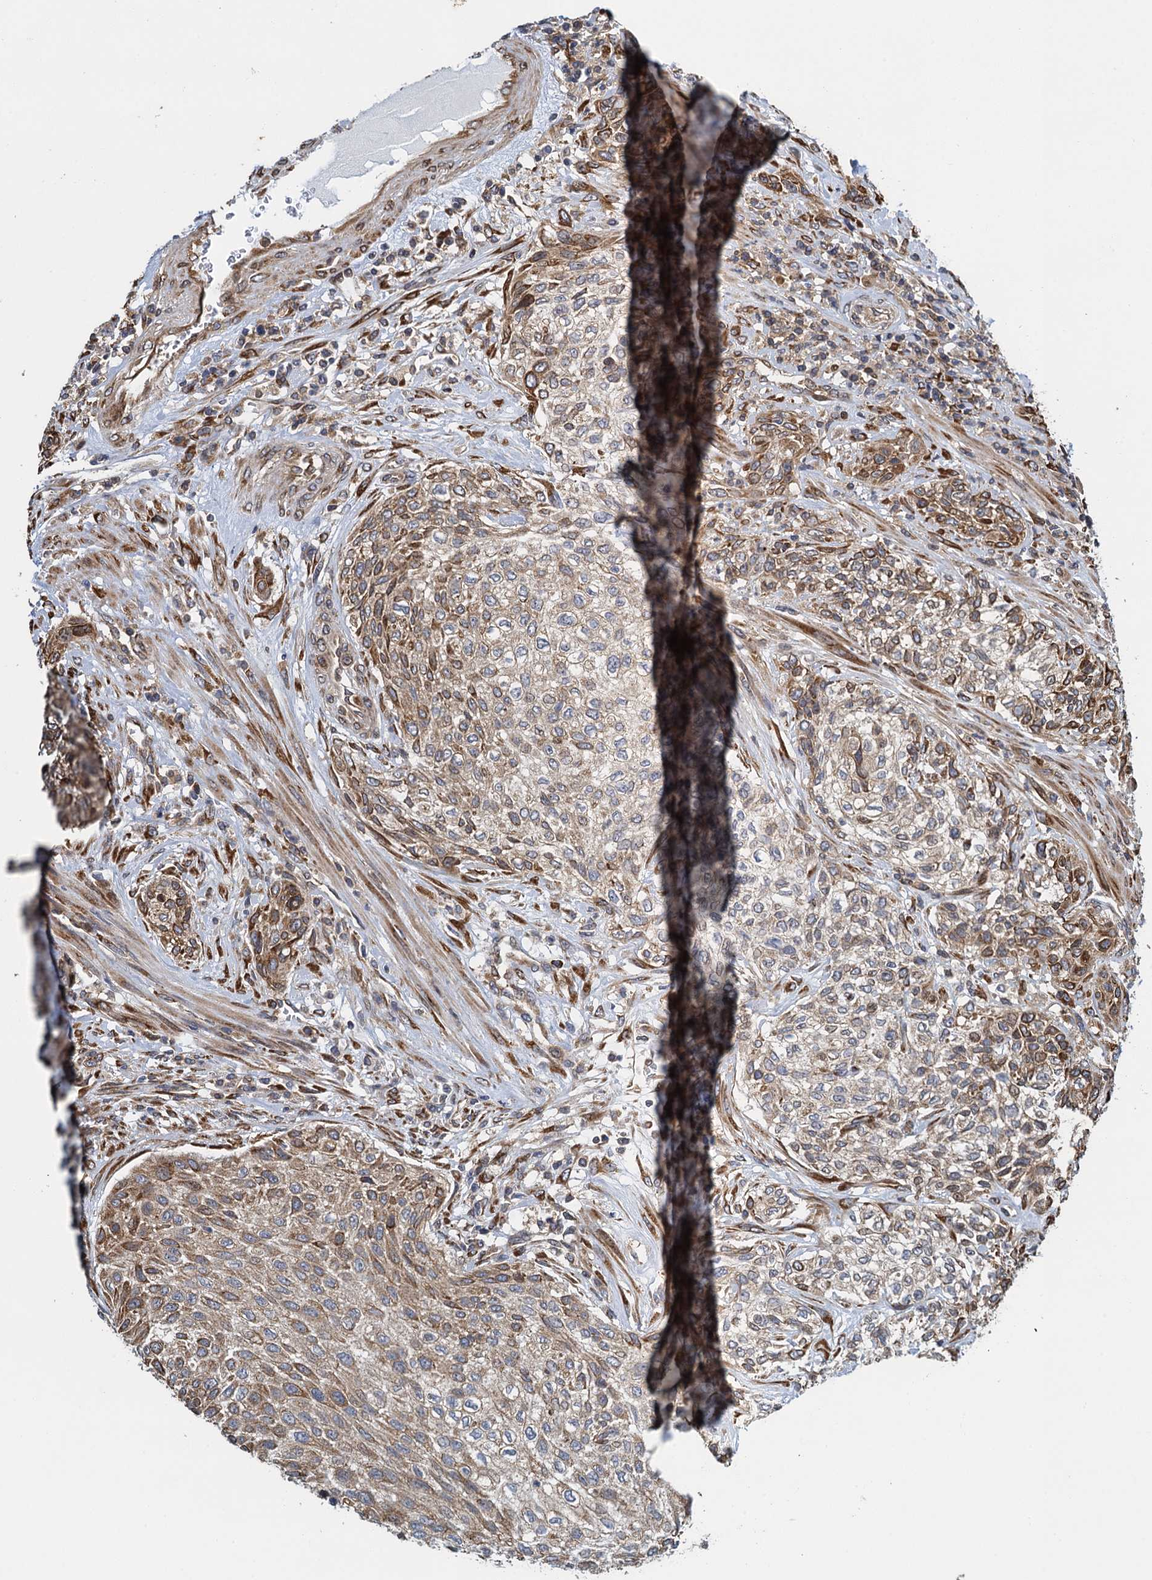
{"staining": {"intensity": "weak", "quantity": "25%-75%", "location": "cytoplasmic/membranous"}, "tissue": "urothelial cancer", "cell_type": "Tumor cells", "image_type": "cancer", "snomed": [{"axis": "morphology", "description": "Normal tissue, NOS"}, {"axis": "morphology", "description": "Urothelial carcinoma, NOS"}, {"axis": "topography", "description": "Urinary bladder"}, {"axis": "topography", "description": "Peripheral nerve tissue"}], "caption": "IHC histopathology image of human transitional cell carcinoma stained for a protein (brown), which shows low levels of weak cytoplasmic/membranous expression in about 25%-75% of tumor cells.", "gene": "MDM1", "patient": {"sex": "male", "age": 35}}